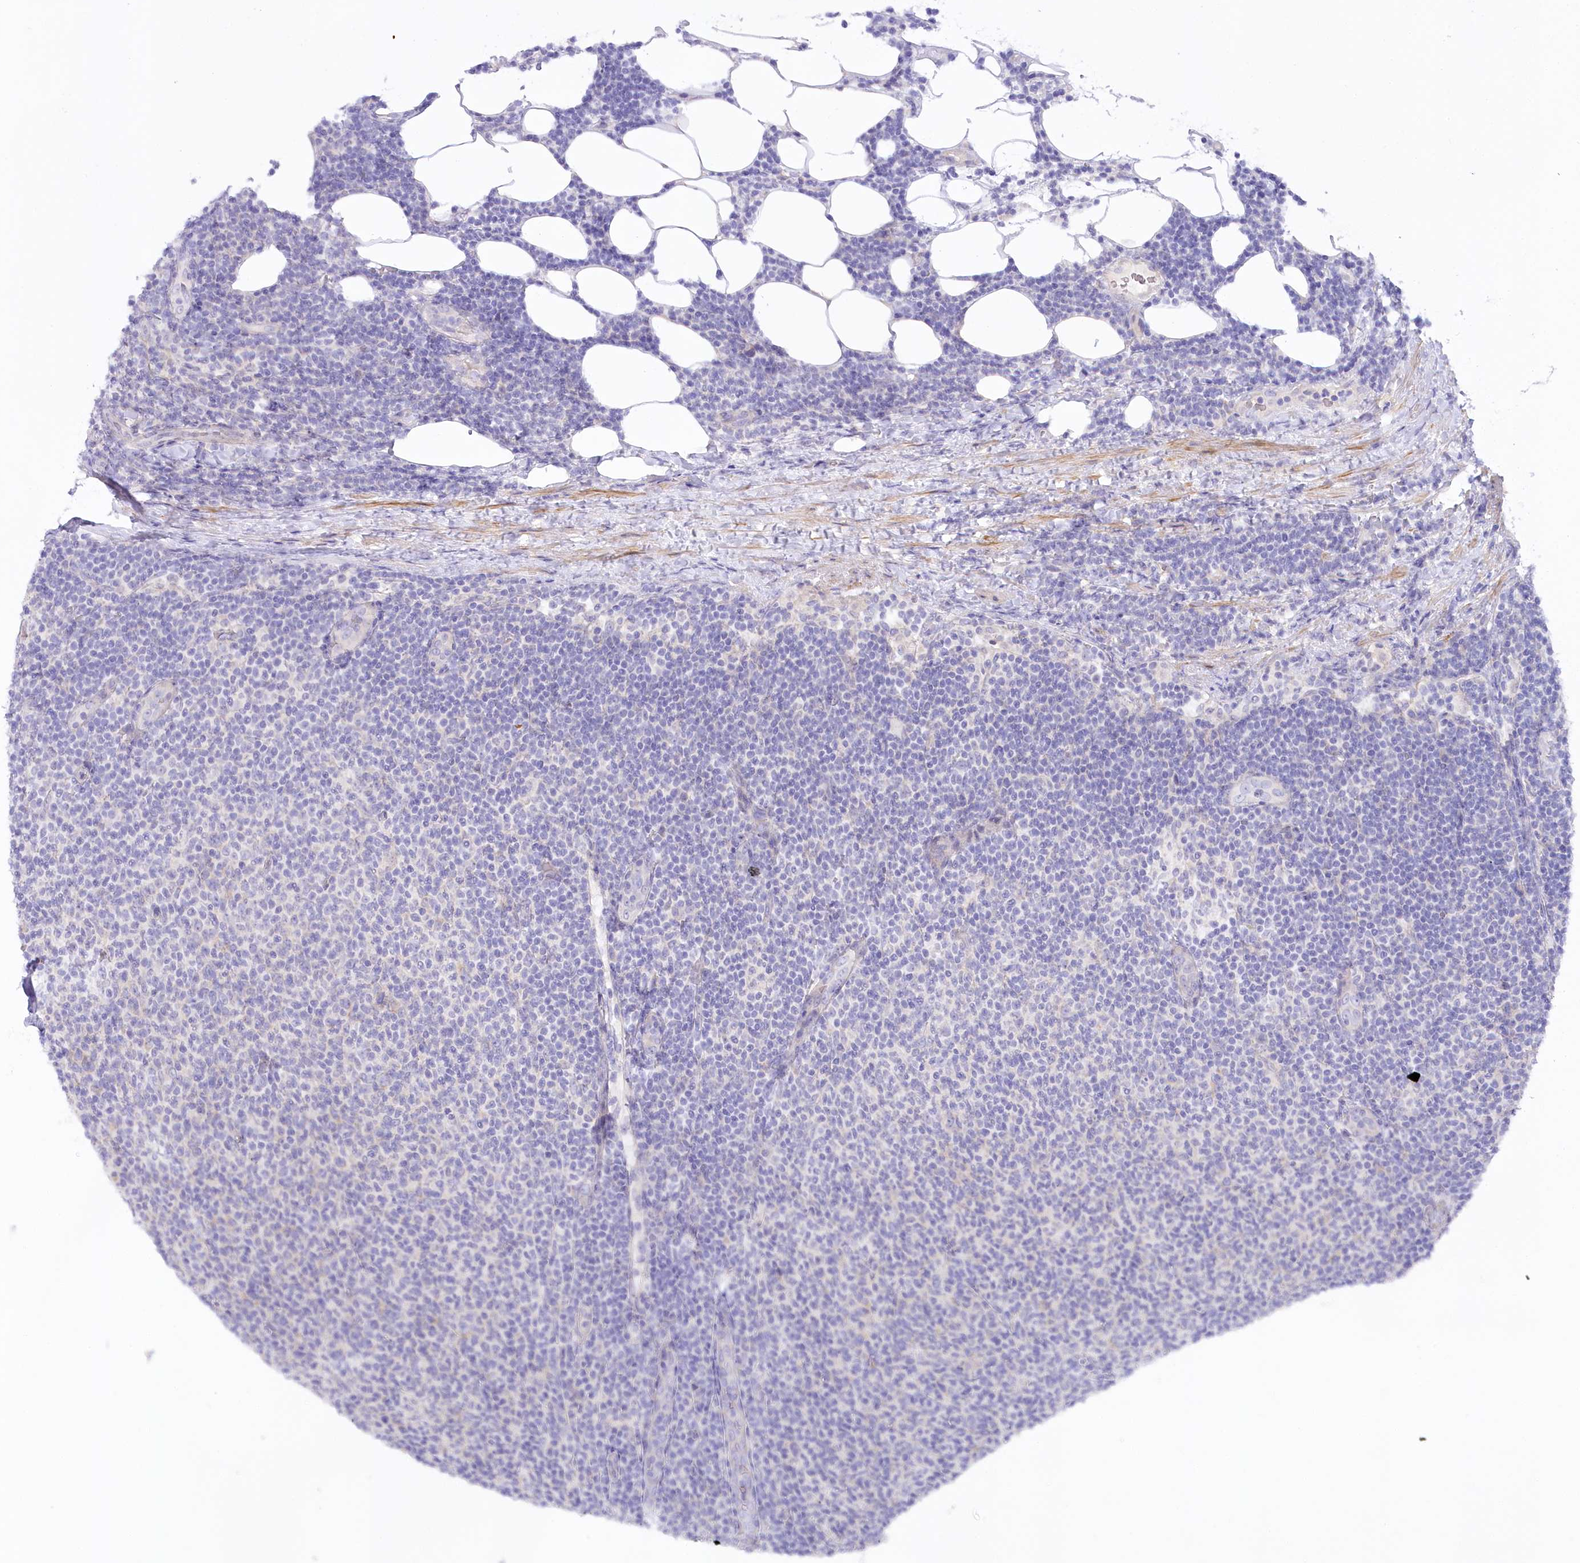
{"staining": {"intensity": "negative", "quantity": "none", "location": "none"}, "tissue": "lymphoma", "cell_type": "Tumor cells", "image_type": "cancer", "snomed": [{"axis": "morphology", "description": "Malignant lymphoma, non-Hodgkin's type, Low grade"}, {"axis": "topography", "description": "Lymph node"}], "caption": "Immunohistochemistry (IHC) image of neoplastic tissue: lymphoma stained with DAB (3,3'-diaminobenzidine) exhibits no significant protein positivity in tumor cells.", "gene": "MYOZ1", "patient": {"sex": "male", "age": 66}}